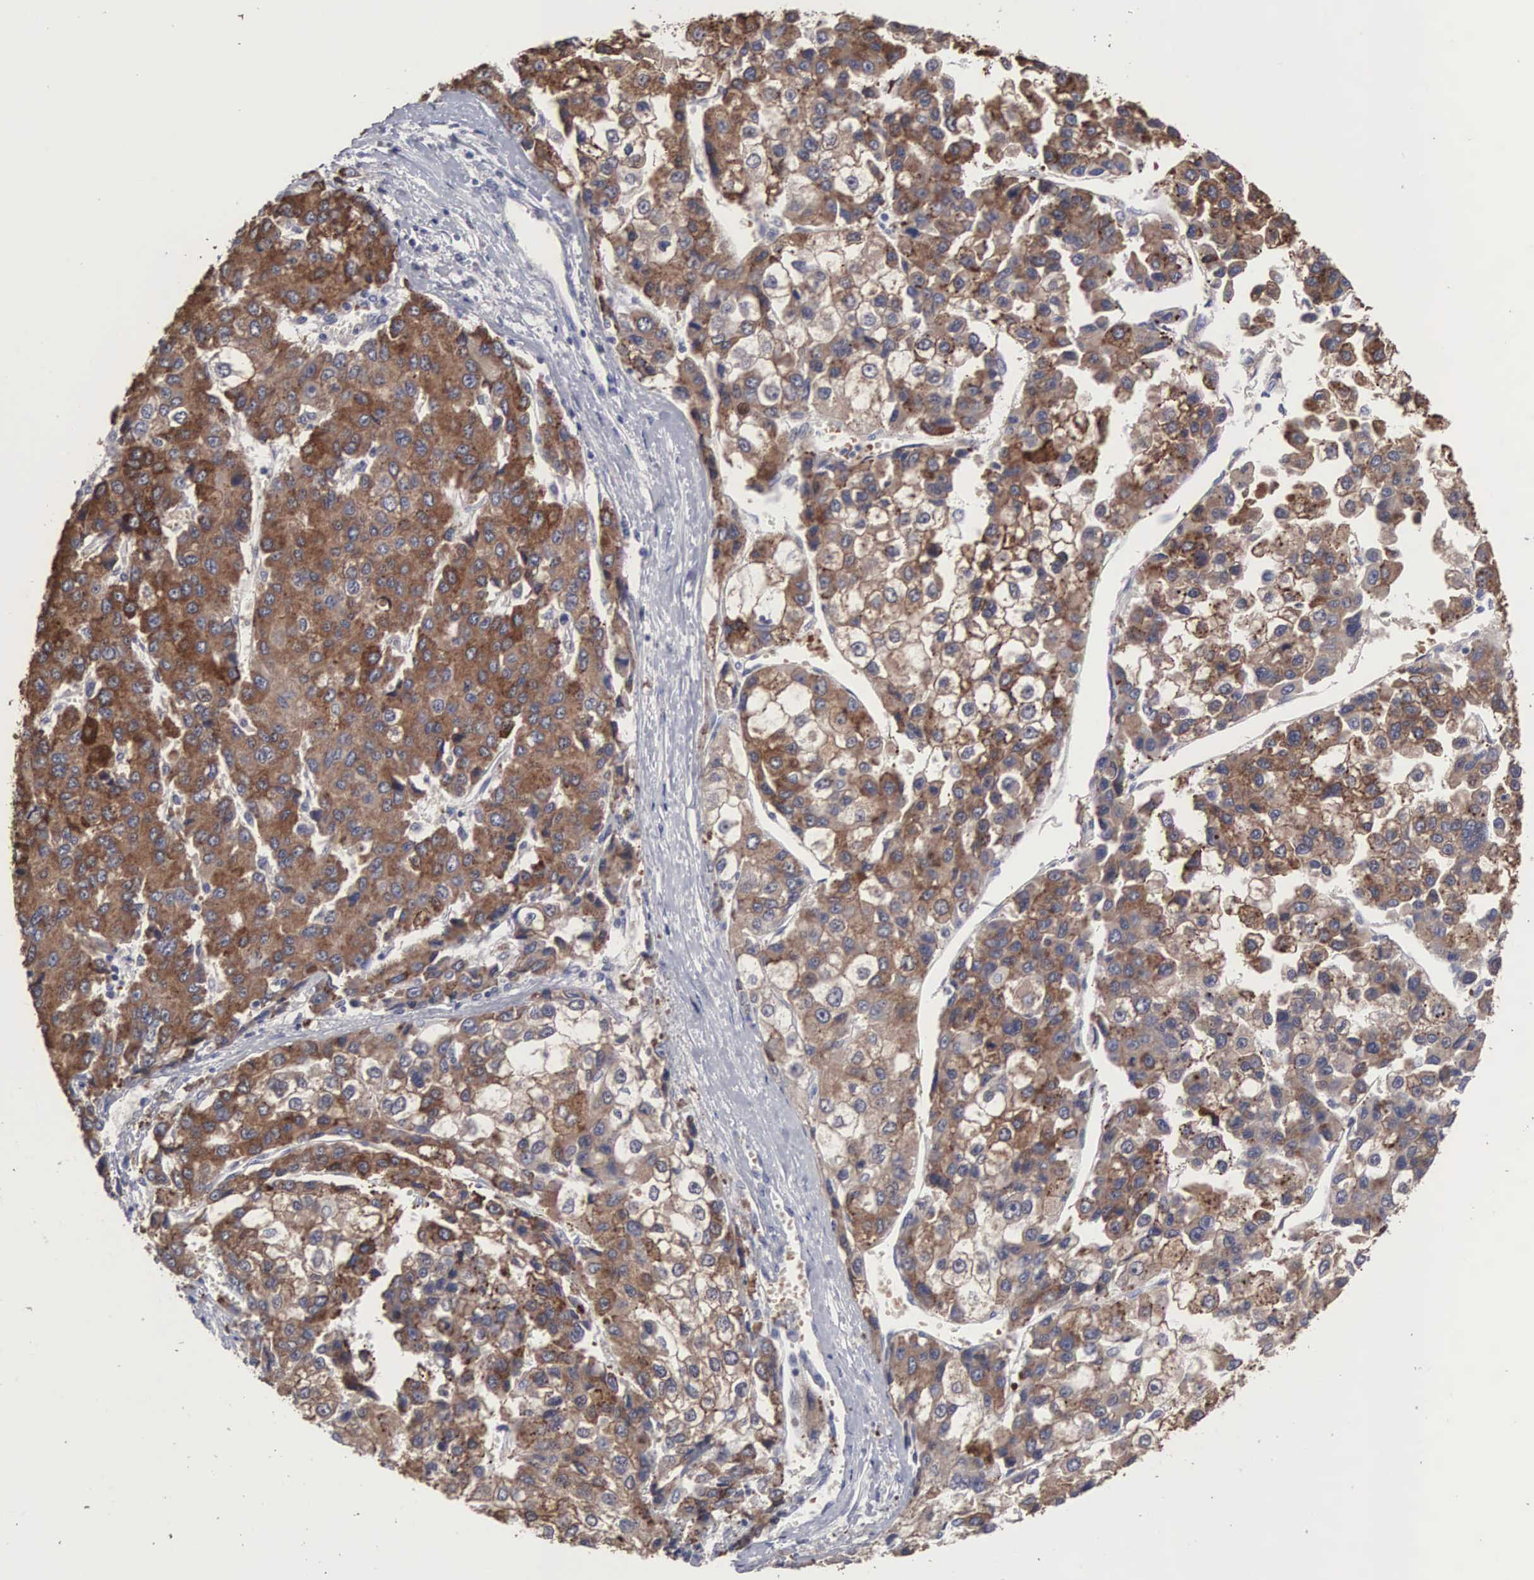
{"staining": {"intensity": "moderate", "quantity": ">75%", "location": "cytoplasmic/membranous"}, "tissue": "liver cancer", "cell_type": "Tumor cells", "image_type": "cancer", "snomed": [{"axis": "morphology", "description": "Carcinoma, Hepatocellular, NOS"}, {"axis": "topography", "description": "Liver"}], "caption": "IHC photomicrograph of neoplastic tissue: human liver cancer stained using immunohistochemistry (IHC) shows medium levels of moderate protein expression localized specifically in the cytoplasmic/membranous of tumor cells, appearing as a cytoplasmic/membranous brown color.", "gene": "ACOT4", "patient": {"sex": "female", "age": 66}}